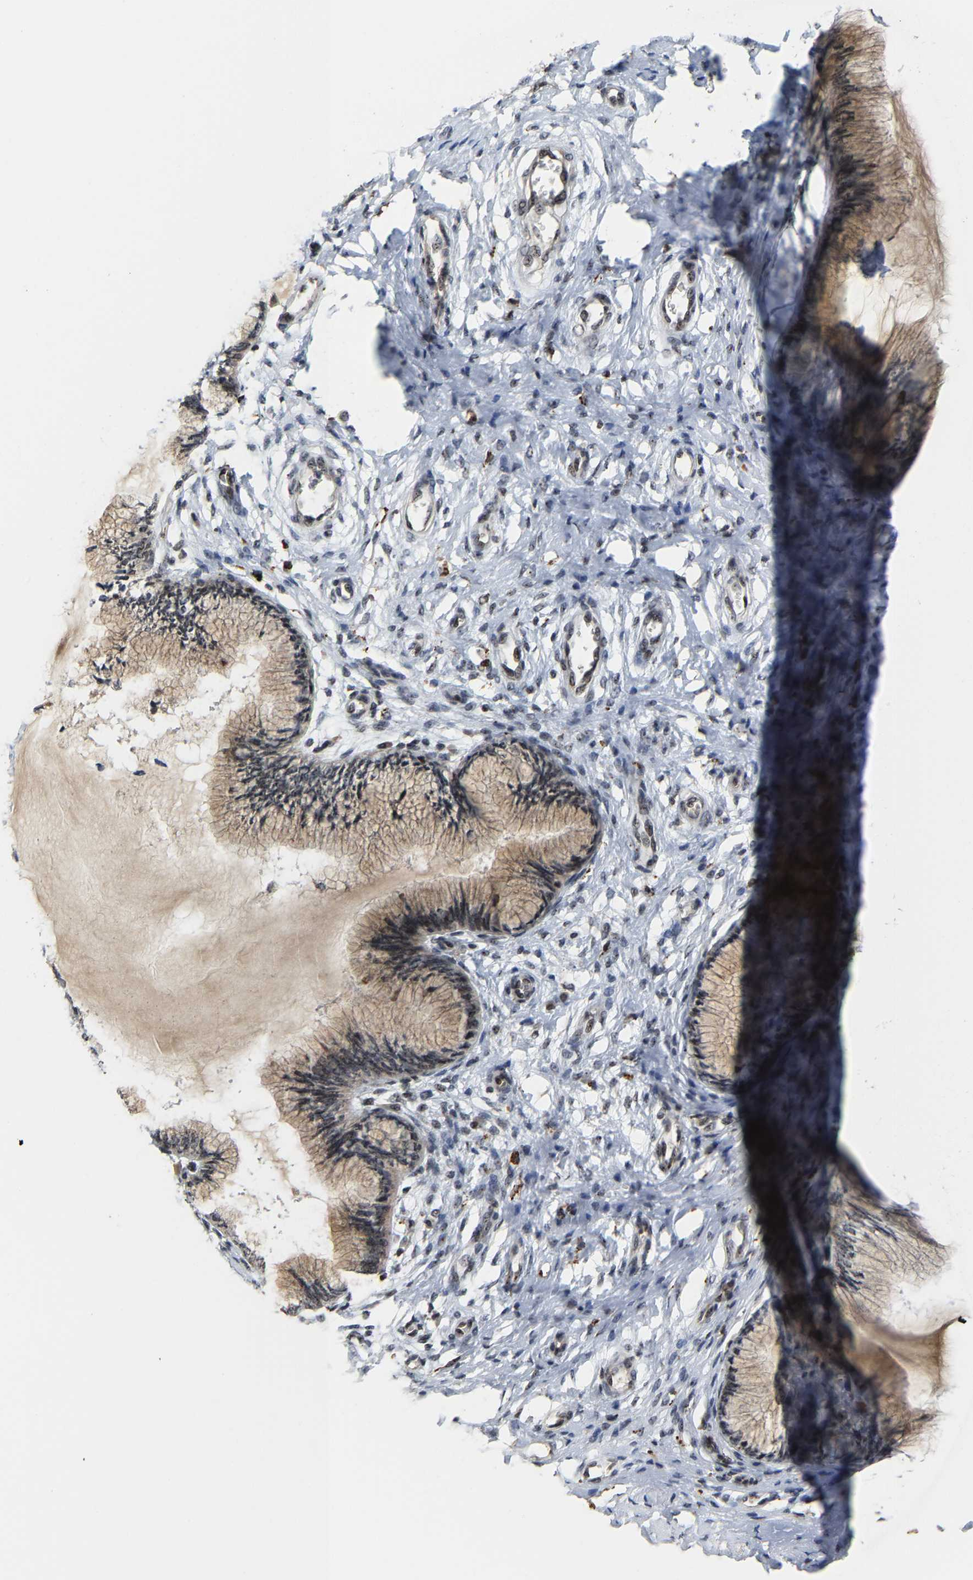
{"staining": {"intensity": "moderate", "quantity": ">75%", "location": "cytoplasmic/membranous,nuclear"}, "tissue": "cervix", "cell_type": "Glandular cells", "image_type": "normal", "snomed": [{"axis": "morphology", "description": "Normal tissue, NOS"}, {"axis": "topography", "description": "Cervix"}], "caption": "An immunohistochemistry histopathology image of unremarkable tissue is shown. Protein staining in brown highlights moderate cytoplasmic/membranous,nuclear positivity in cervix within glandular cells. (brown staining indicates protein expression, while blue staining denotes nuclei).", "gene": "NOP58", "patient": {"sex": "female", "age": 55}}